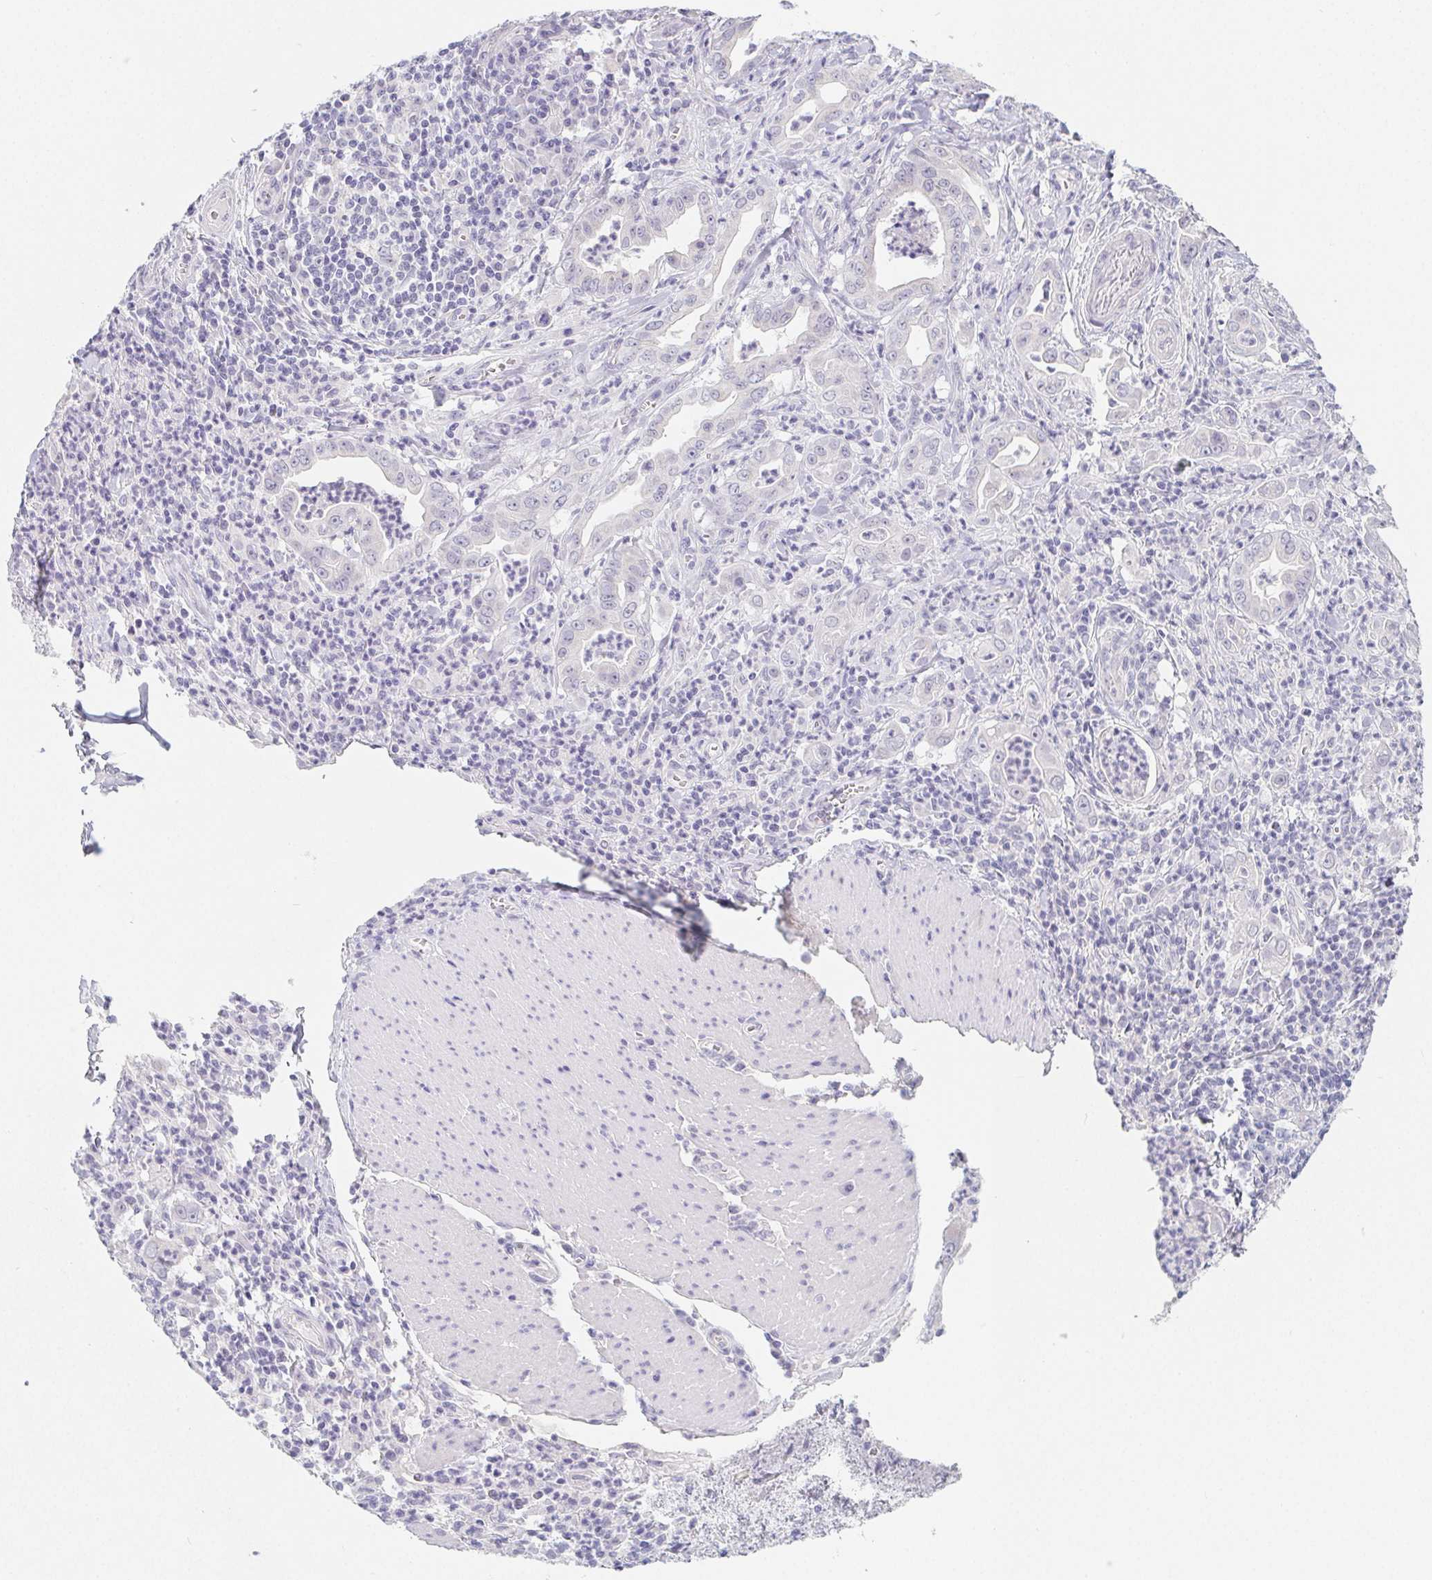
{"staining": {"intensity": "negative", "quantity": "none", "location": "none"}, "tissue": "stomach cancer", "cell_type": "Tumor cells", "image_type": "cancer", "snomed": [{"axis": "morphology", "description": "Adenocarcinoma, NOS"}, {"axis": "topography", "description": "Stomach, upper"}], "caption": "A high-resolution image shows immunohistochemistry (IHC) staining of stomach cancer (adenocarcinoma), which exhibits no significant expression in tumor cells.", "gene": "GLIPR1L1", "patient": {"sex": "female", "age": 79}}